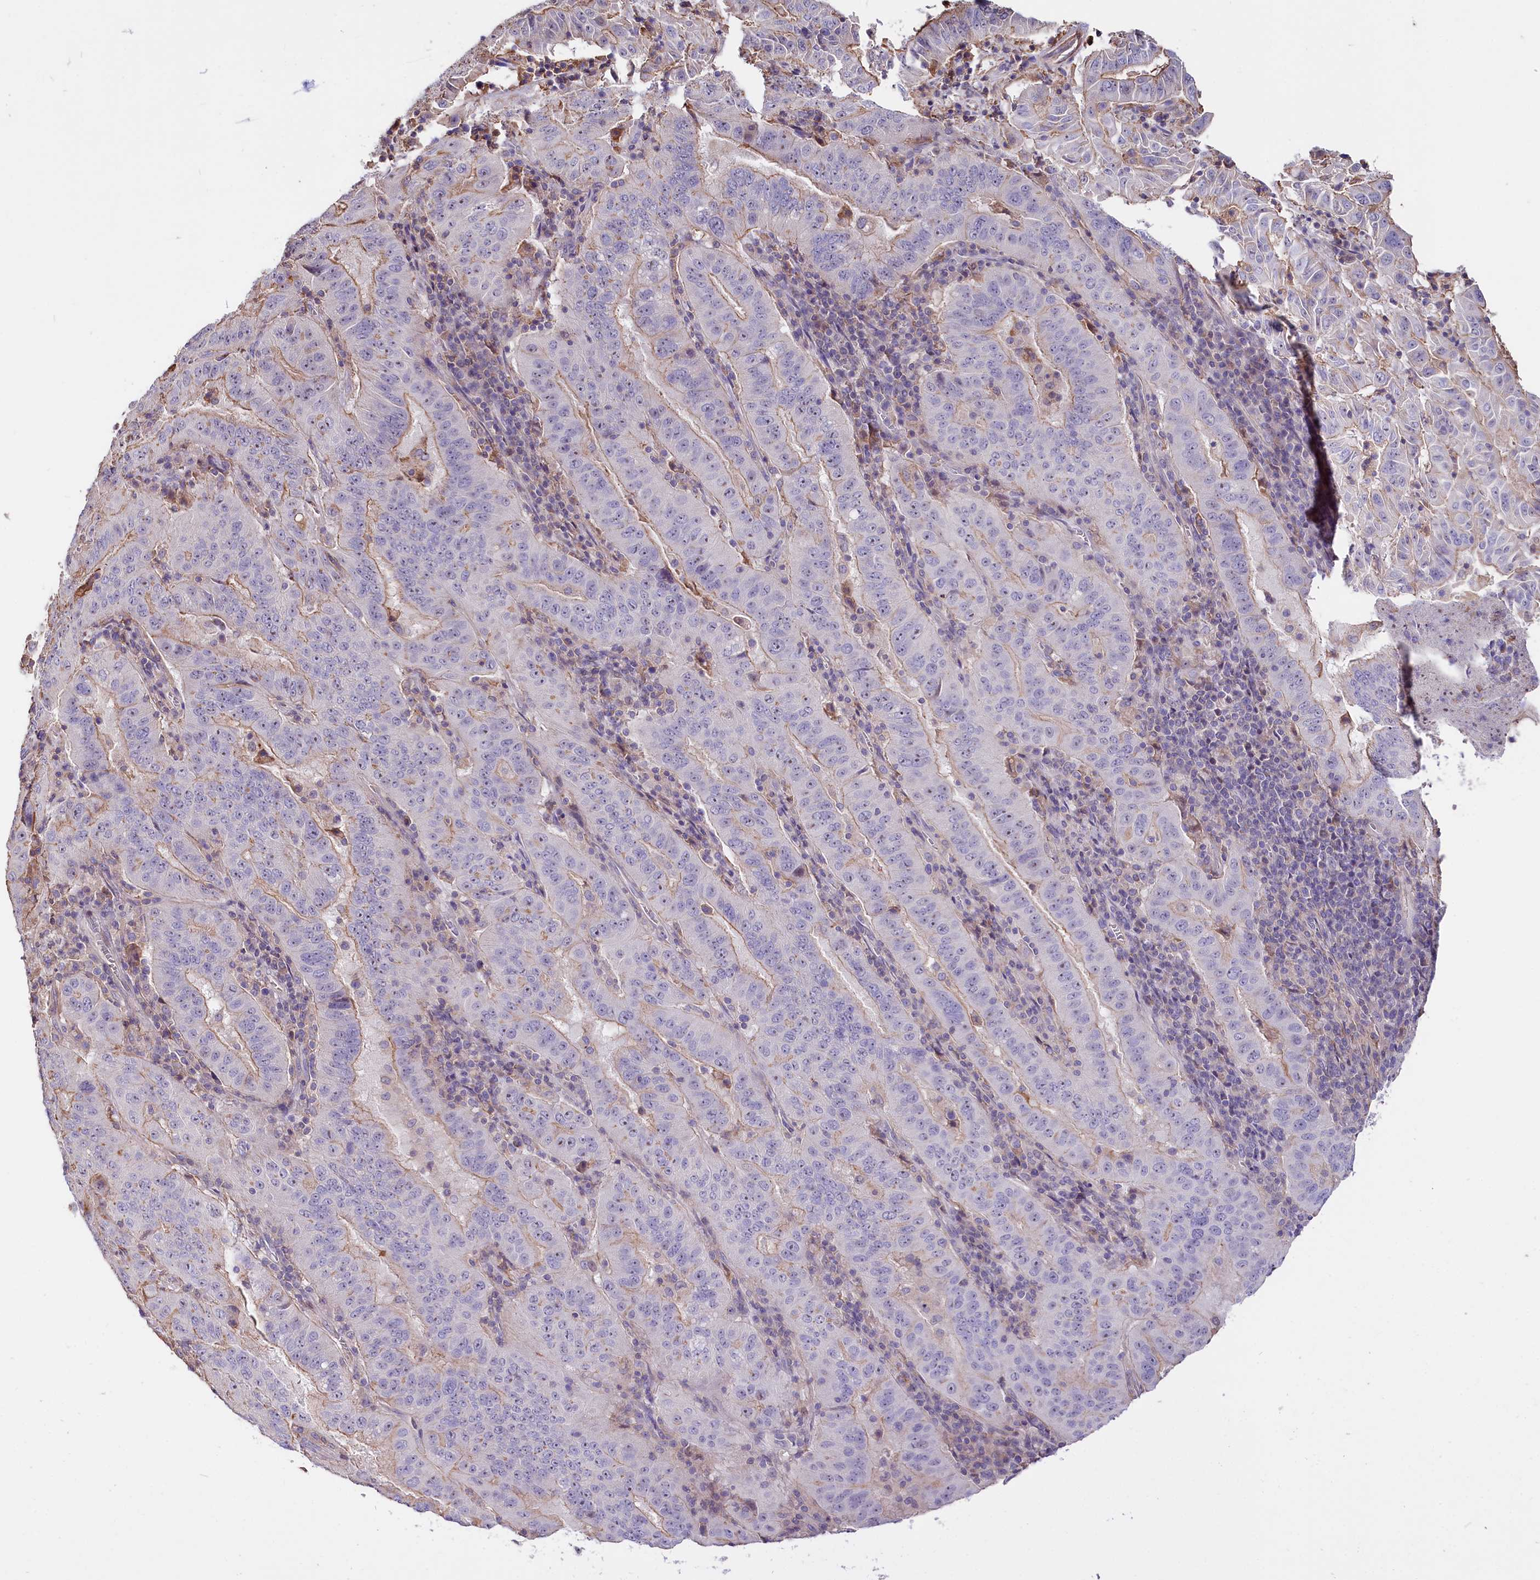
{"staining": {"intensity": "weak", "quantity": "25%-75%", "location": "cytoplasmic/membranous"}, "tissue": "pancreatic cancer", "cell_type": "Tumor cells", "image_type": "cancer", "snomed": [{"axis": "morphology", "description": "Adenocarcinoma, NOS"}, {"axis": "topography", "description": "Pancreas"}], "caption": "A brown stain highlights weak cytoplasmic/membranous positivity of a protein in pancreatic cancer (adenocarcinoma) tumor cells.", "gene": "RPUSD3", "patient": {"sex": "male", "age": 63}}